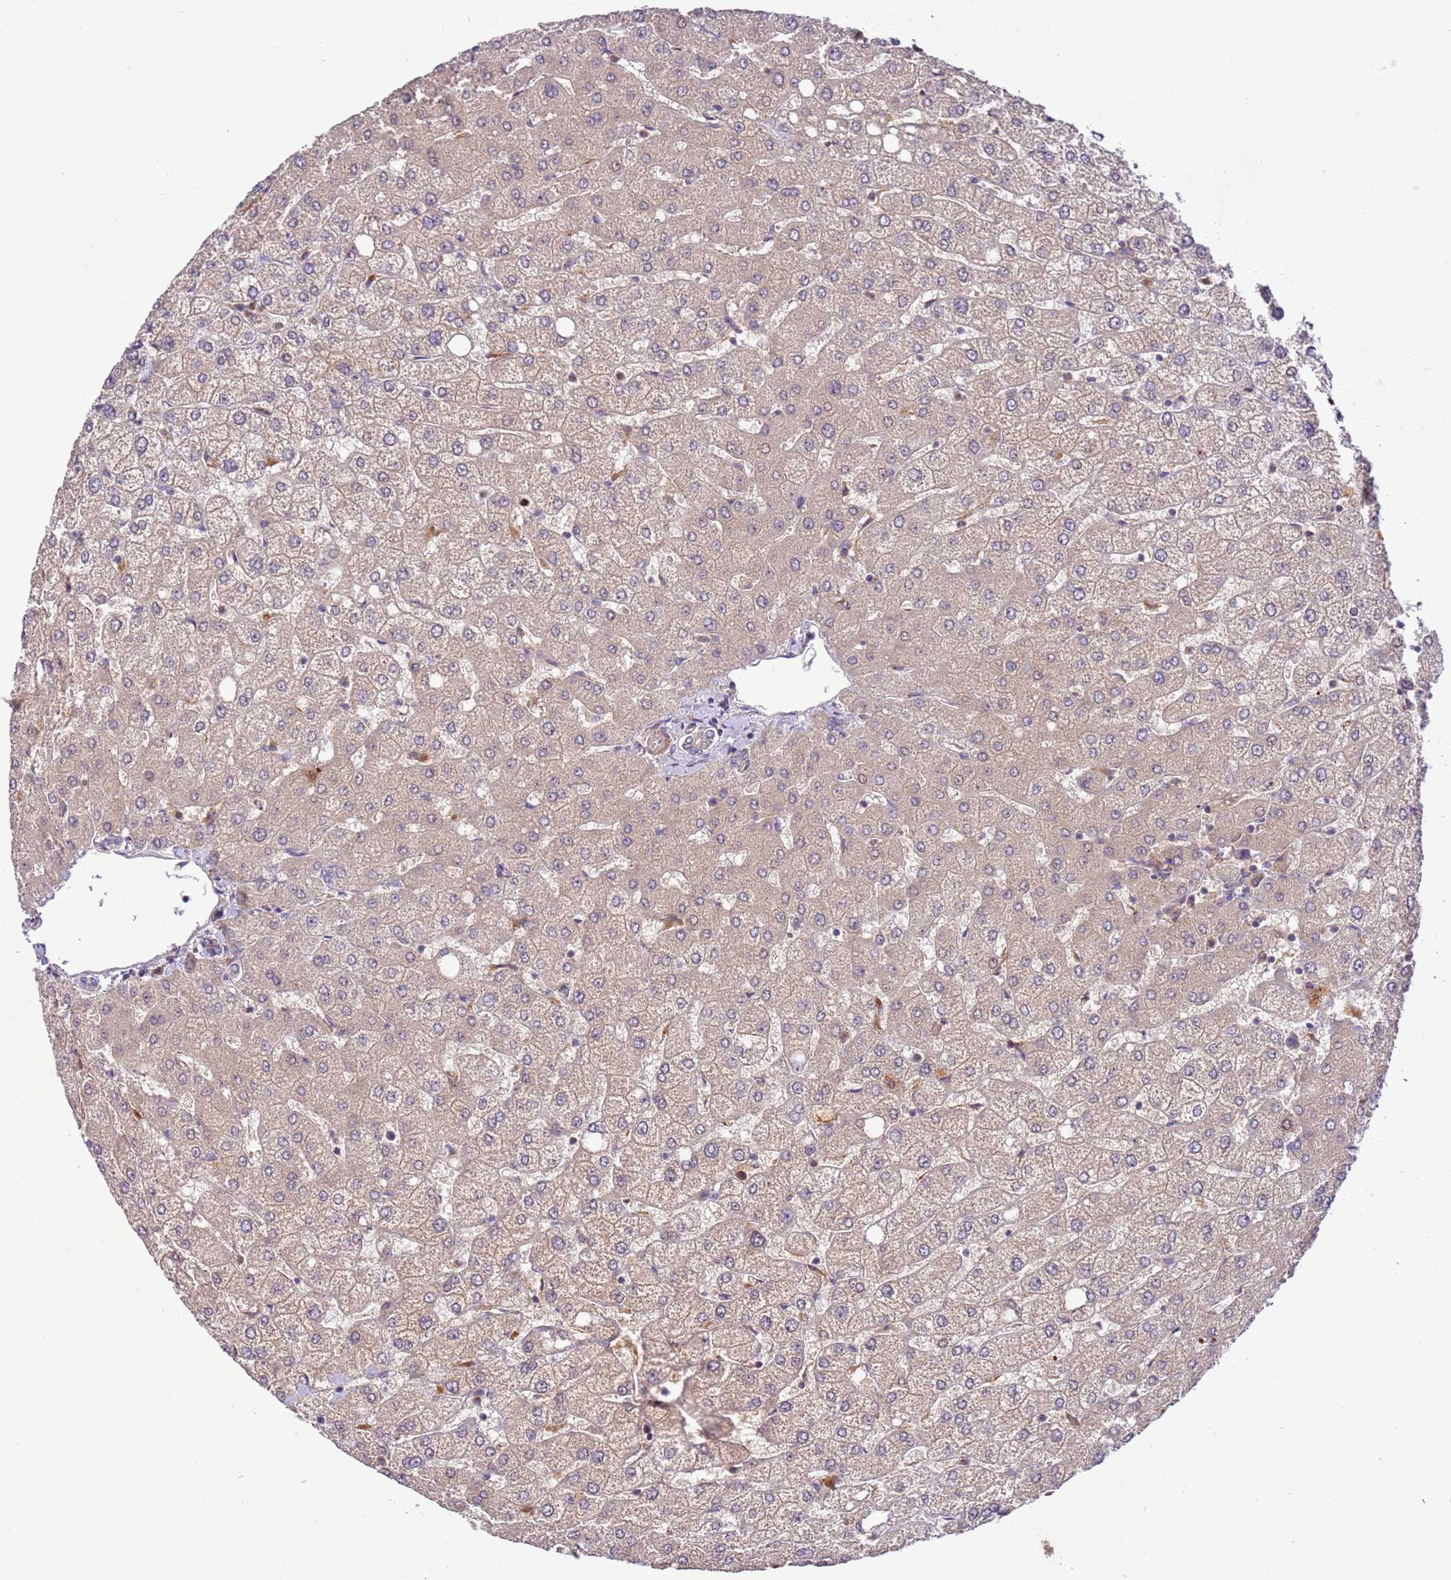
{"staining": {"intensity": "negative", "quantity": "none", "location": "none"}, "tissue": "liver", "cell_type": "Cholangiocytes", "image_type": "normal", "snomed": [{"axis": "morphology", "description": "Normal tissue, NOS"}, {"axis": "topography", "description": "Liver"}], "caption": "This is an immunohistochemistry (IHC) photomicrograph of normal liver. There is no positivity in cholangiocytes.", "gene": "ZNF624", "patient": {"sex": "female", "age": 54}}